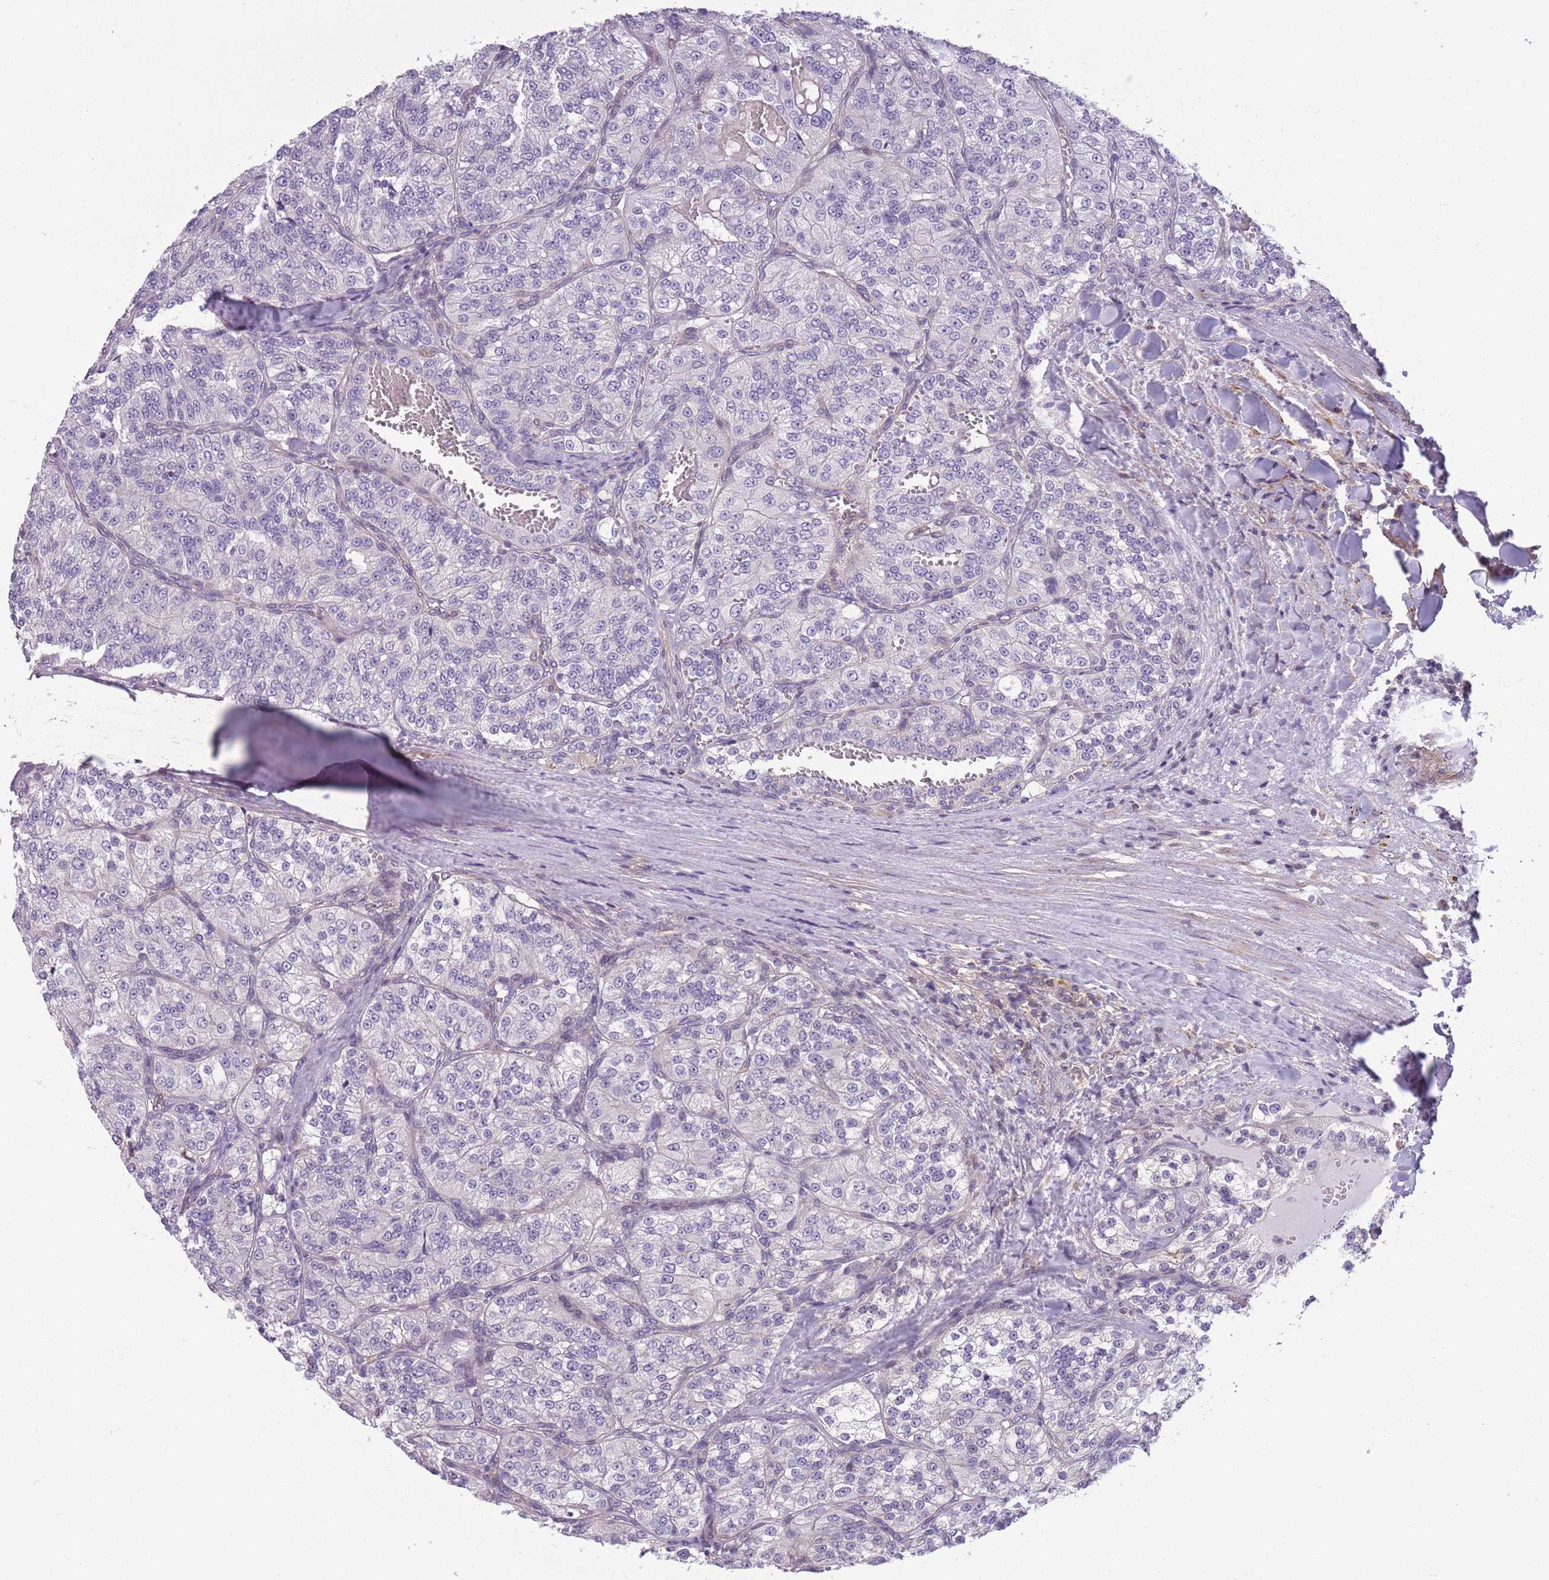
{"staining": {"intensity": "negative", "quantity": "none", "location": "none"}, "tissue": "renal cancer", "cell_type": "Tumor cells", "image_type": "cancer", "snomed": [{"axis": "morphology", "description": "Adenocarcinoma, NOS"}, {"axis": "topography", "description": "Kidney"}], "caption": "Renal cancer was stained to show a protein in brown. There is no significant expression in tumor cells.", "gene": "JAML", "patient": {"sex": "female", "age": 63}}